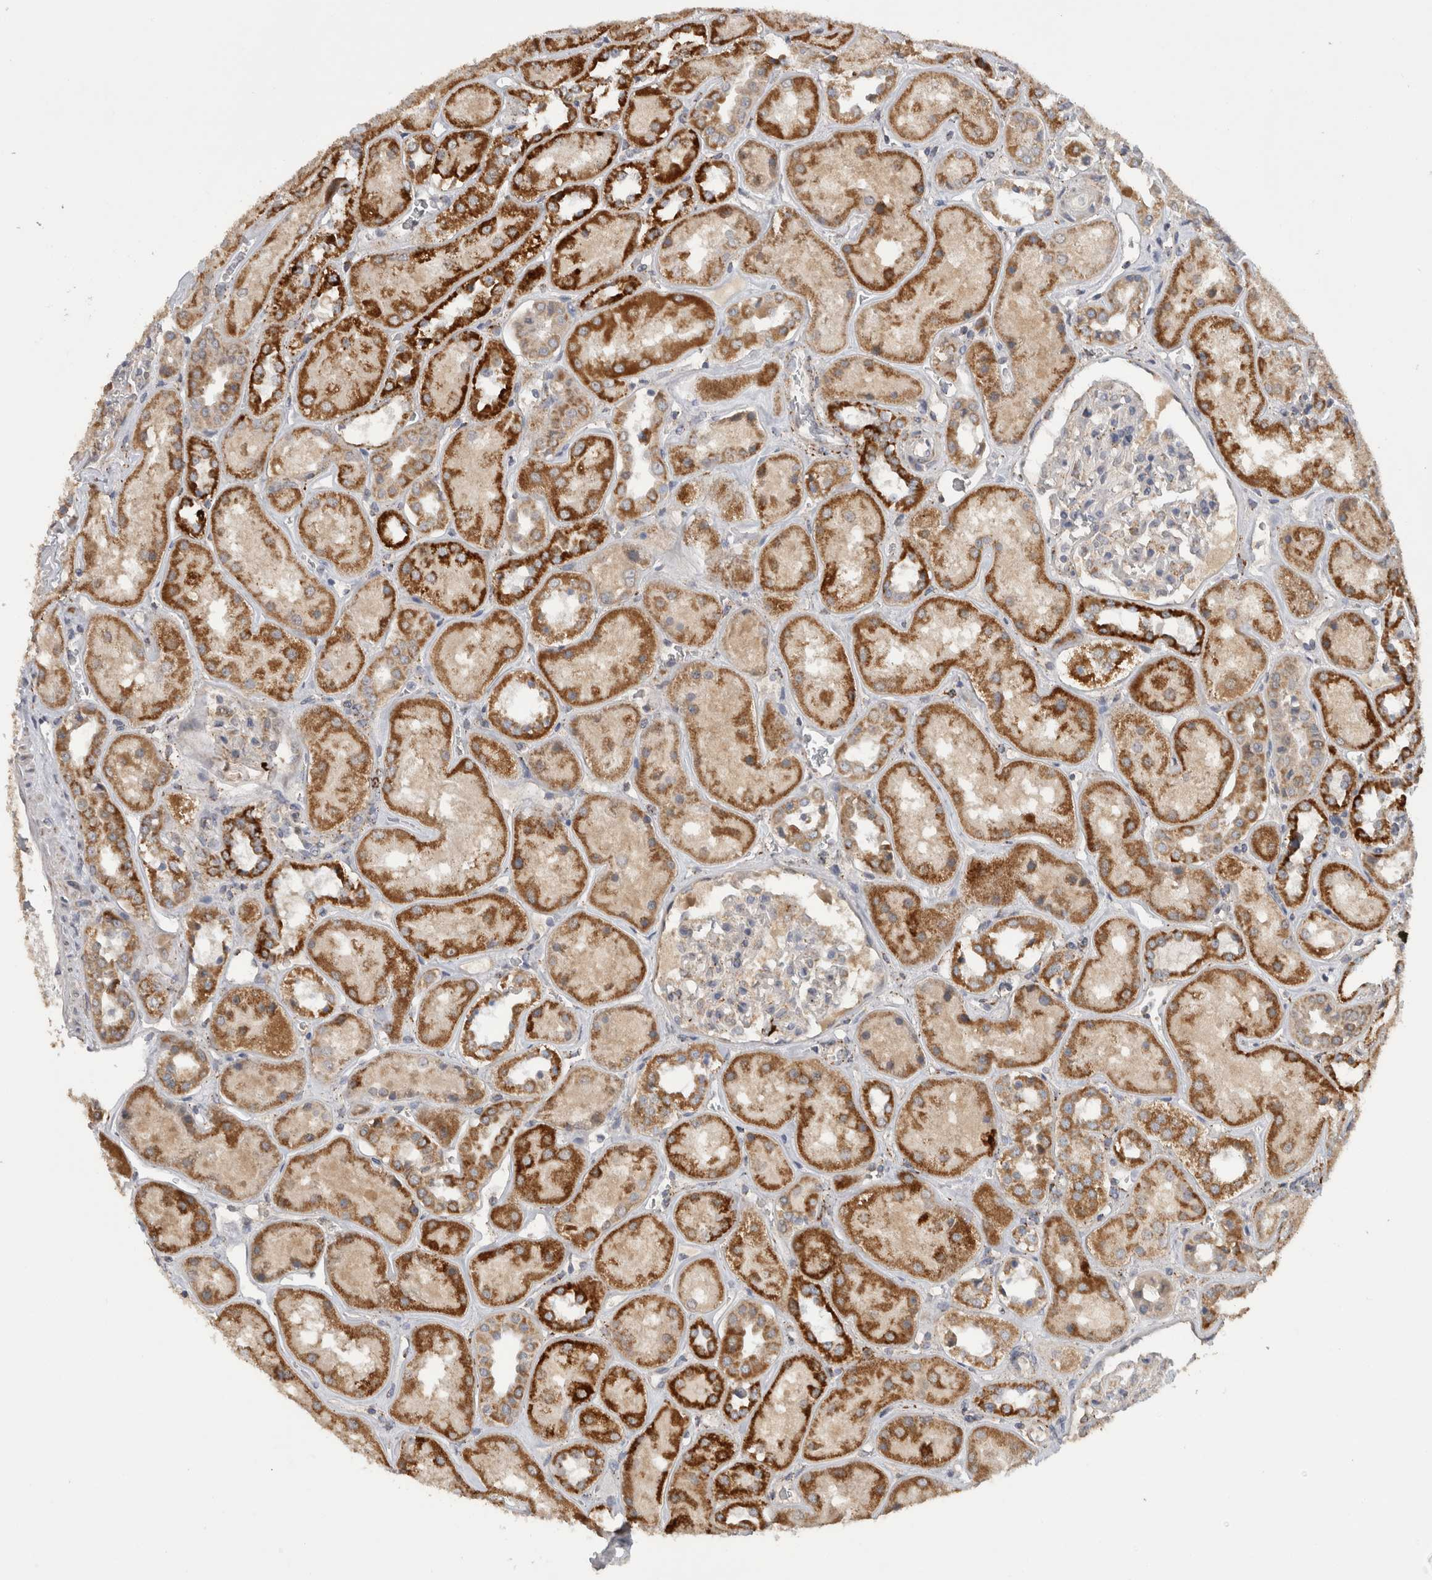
{"staining": {"intensity": "moderate", "quantity": "<25%", "location": "cytoplasmic/membranous"}, "tissue": "kidney", "cell_type": "Cells in glomeruli", "image_type": "normal", "snomed": [{"axis": "morphology", "description": "Normal tissue, NOS"}, {"axis": "topography", "description": "Kidney"}], "caption": "The immunohistochemical stain labels moderate cytoplasmic/membranous expression in cells in glomeruli of normal kidney.", "gene": "DYRK2", "patient": {"sex": "male", "age": 70}}